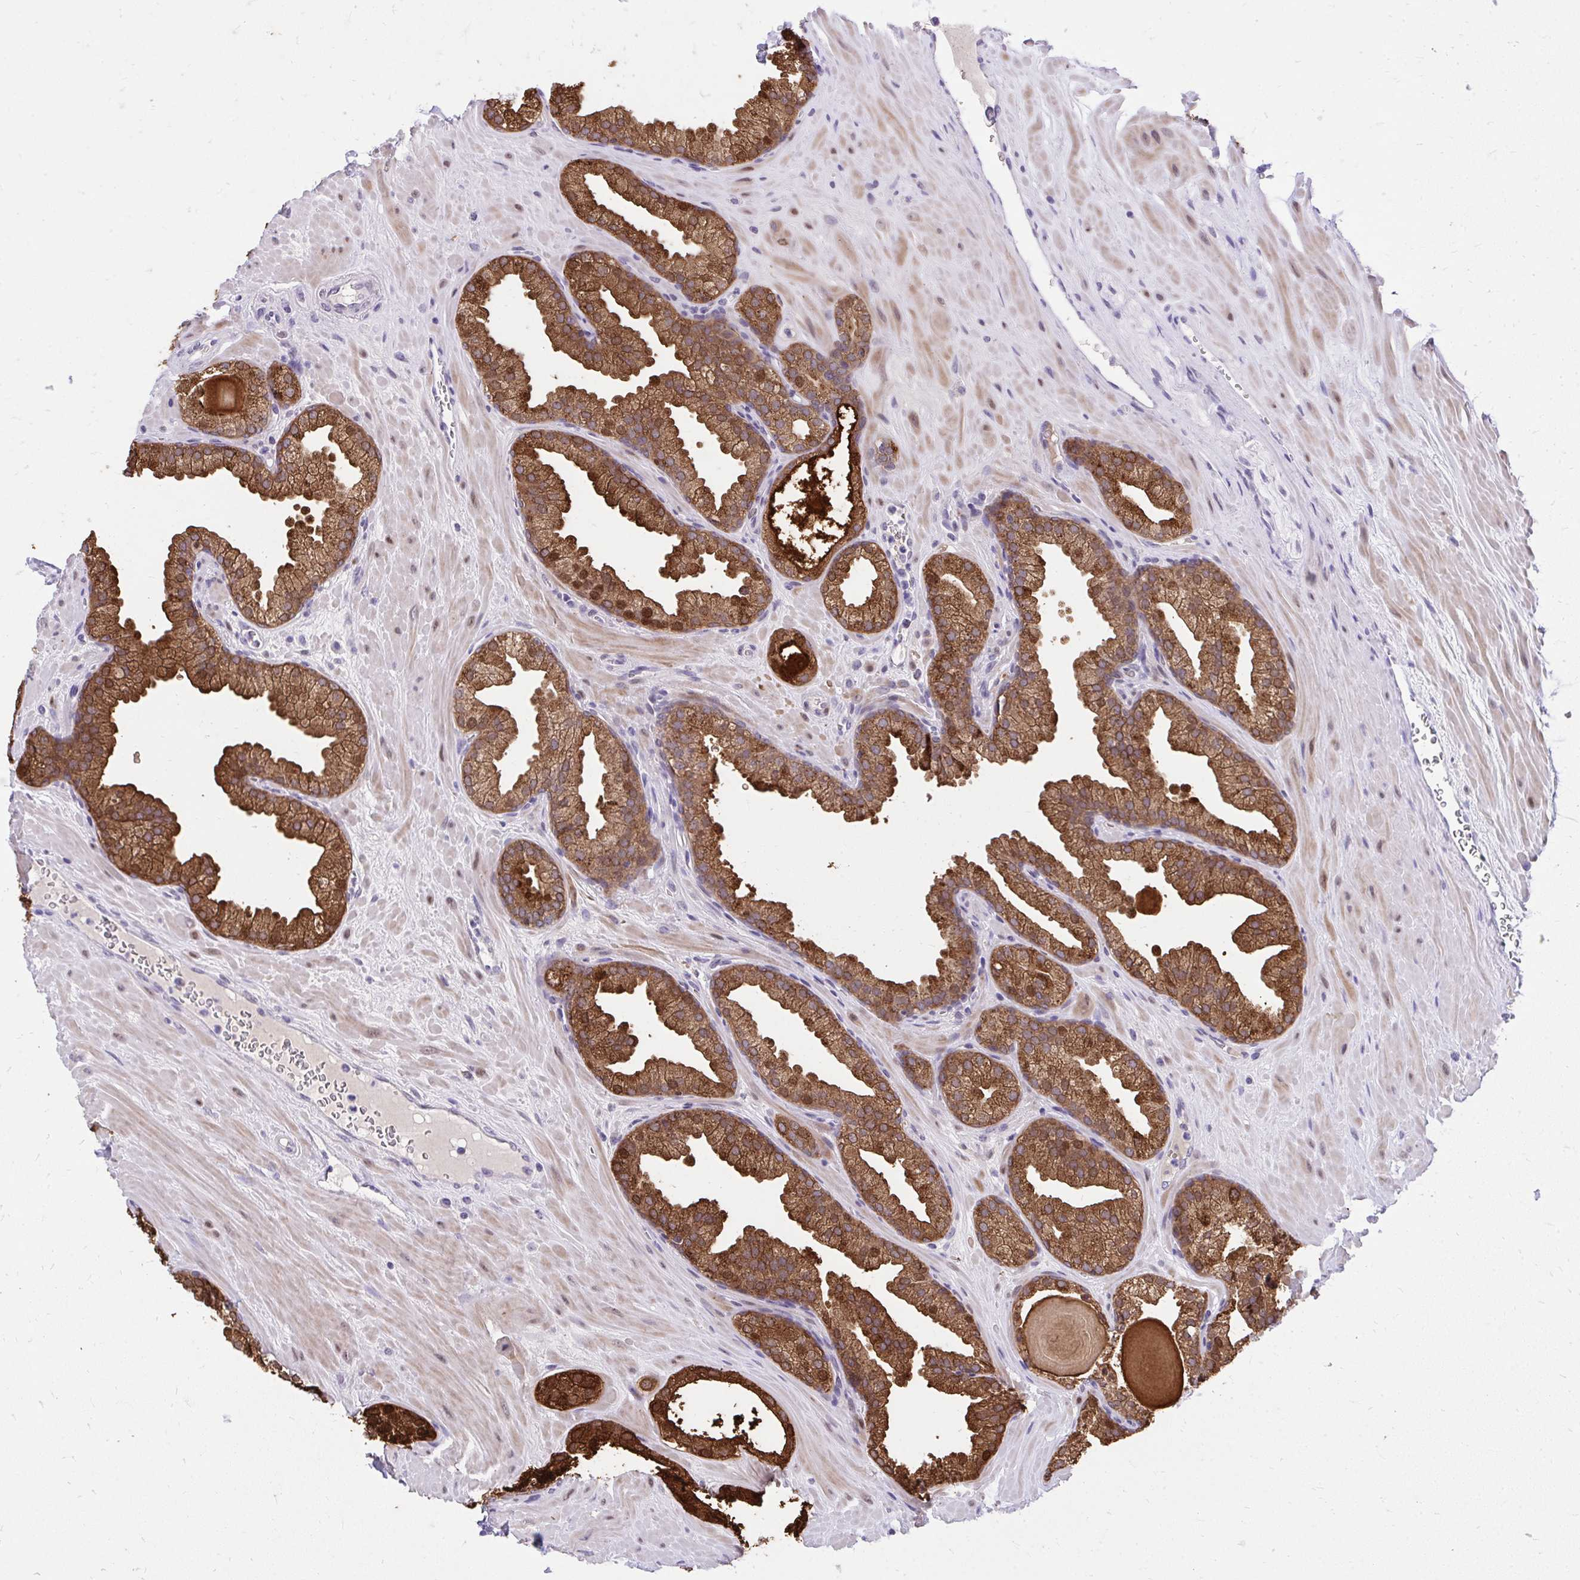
{"staining": {"intensity": "strong", "quantity": "25%-75%", "location": "cytoplasmic/membranous,nuclear"}, "tissue": "prostate", "cell_type": "Glandular cells", "image_type": "normal", "snomed": [{"axis": "morphology", "description": "Normal tissue, NOS"}, {"axis": "topography", "description": "Prostate"}, {"axis": "topography", "description": "Peripheral nerve tissue"}], "caption": "High-magnification brightfield microscopy of normal prostate stained with DAB (brown) and counterstained with hematoxylin (blue). glandular cells exhibit strong cytoplasmic/membranous,nuclear staining is appreciated in approximately25%-75% of cells.", "gene": "KLK1", "patient": {"sex": "male", "age": 61}}